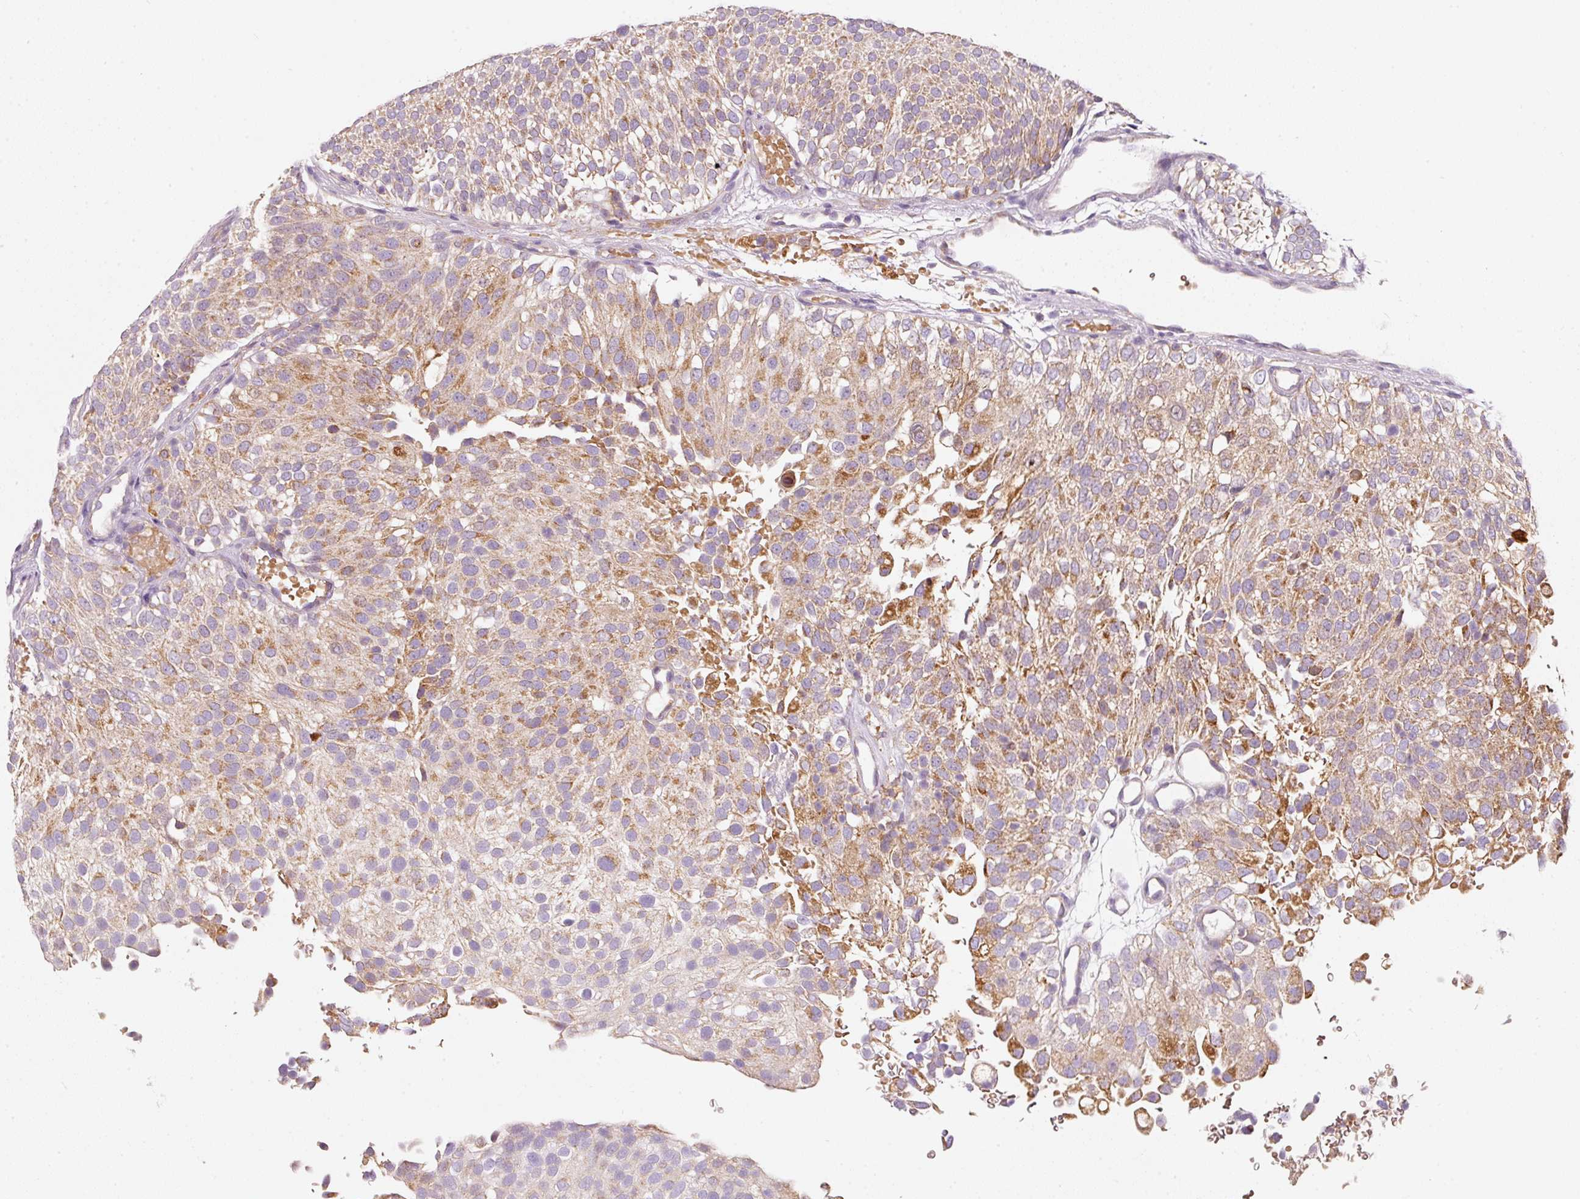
{"staining": {"intensity": "moderate", "quantity": "<25%", "location": "cytoplasmic/membranous"}, "tissue": "urothelial cancer", "cell_type": "Tumor cells", "image_type": "cancer", "snomed": [{"axis": "morphology", "description": "Urothelial carcinoma, Low grade"}, {"axis": "topography", "description": "Urinary bladder"}], "caption": "Moderate cytoplasmic/membranous protein staining is appreciated in approximately <25% of tumor cells in urothelial carcinoma (low-grade). The protein is shown in brown color, while the nuclei are stained blue.", "gene": "IQGAP2", "patient": {"sex": "male", "age": 78}}